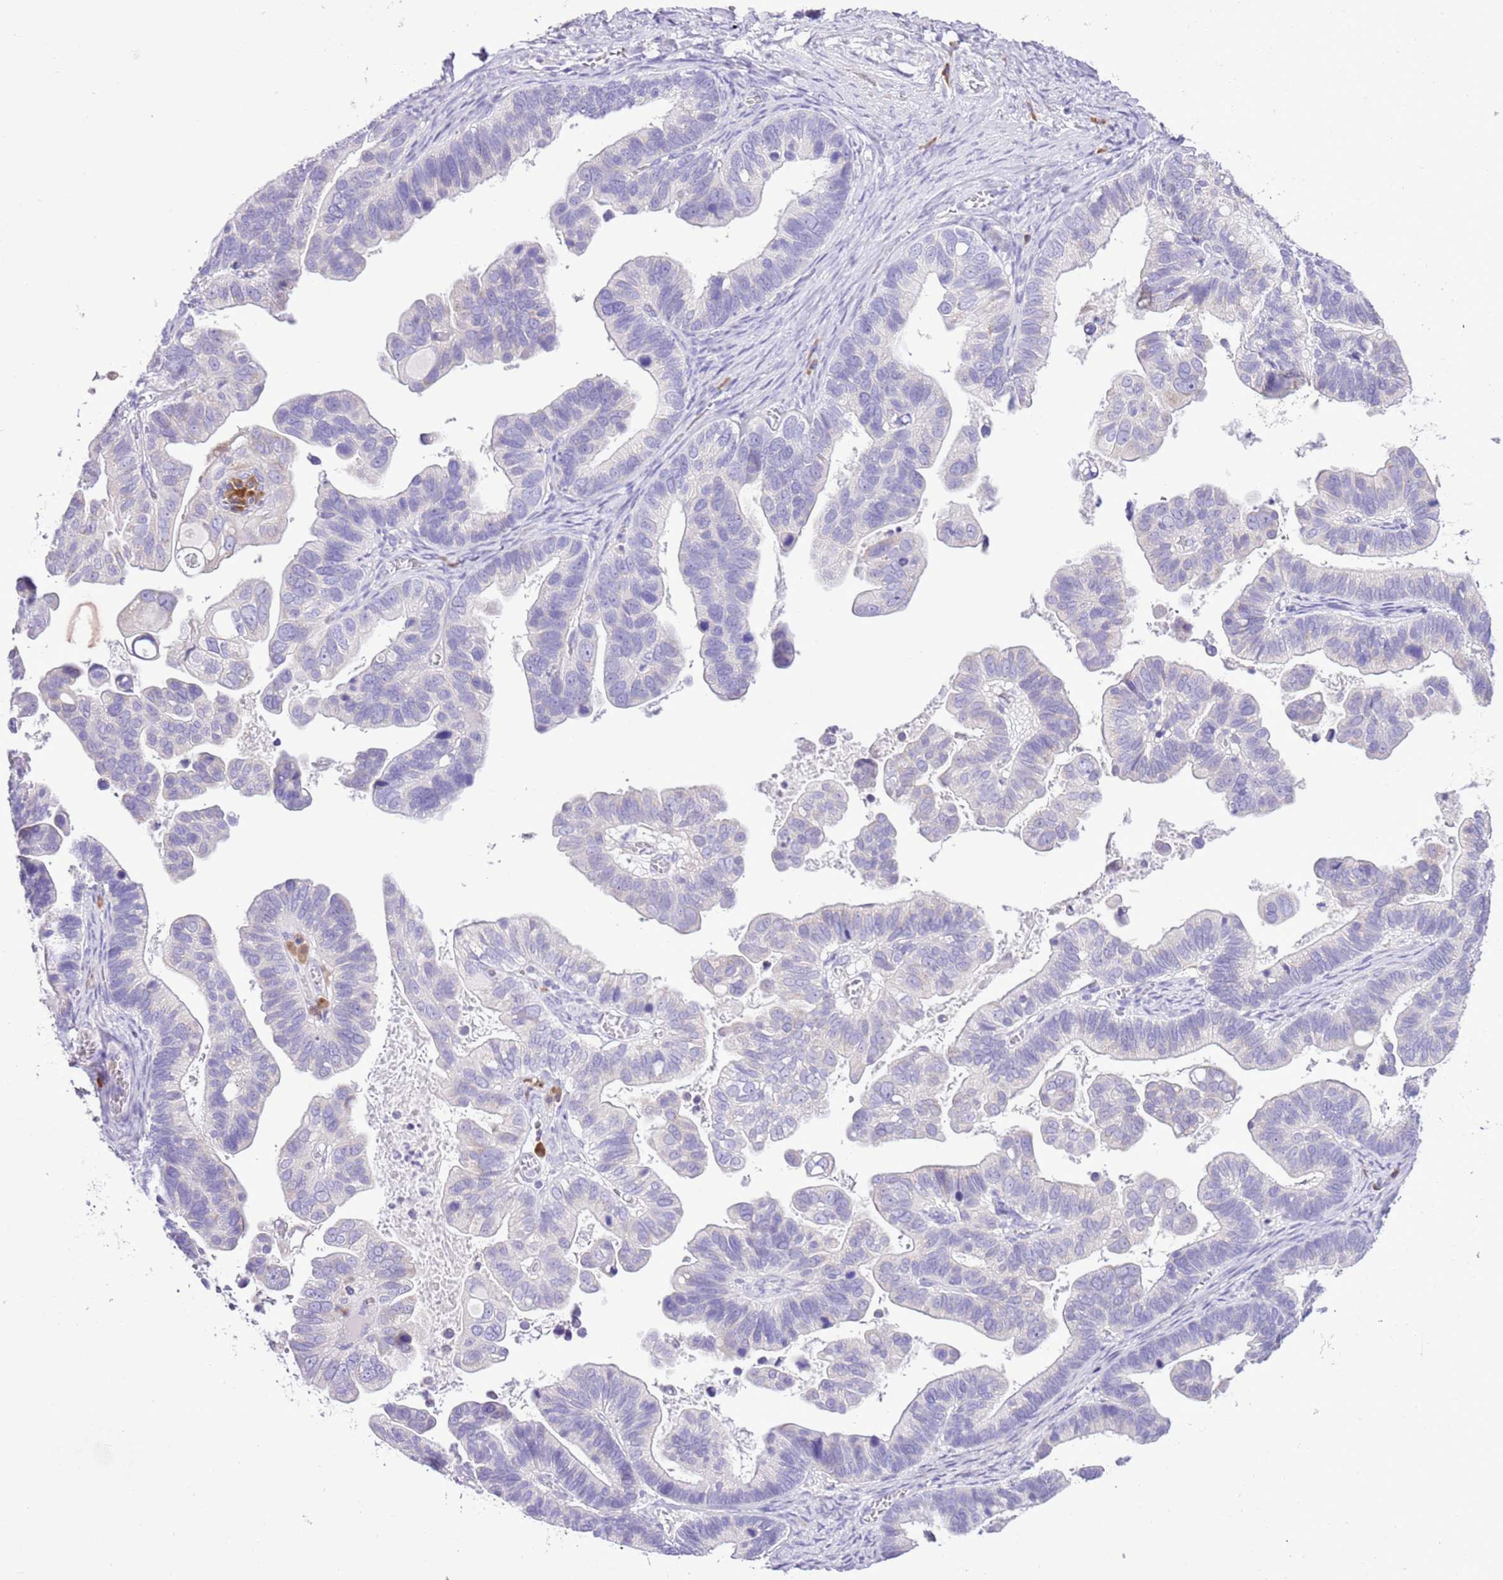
{"staining": {"intensity": "negative", "quantity": "none", "location": "none"}, "tissue": "ovarian cancer", "cell_type": "Tumor cells", "image_type": "cancer", "snomed": [{"axis": "morphology", "description": "Cystadenocarcinoma, serous, NOS"}, {"axis": "topography", "description": "Ovary"}], "caption": "There is no significant positivity in tumor cells of ovarian serous cystadenocarcinoma. Brightfield microscopy of IHC stained with DAB (3,3'-diaminobenzidine) (brown) and hematoxylin (blue), captured at high magnification.", "gene": "AAR2", "patient": {"sex": "female", "age": 56}}